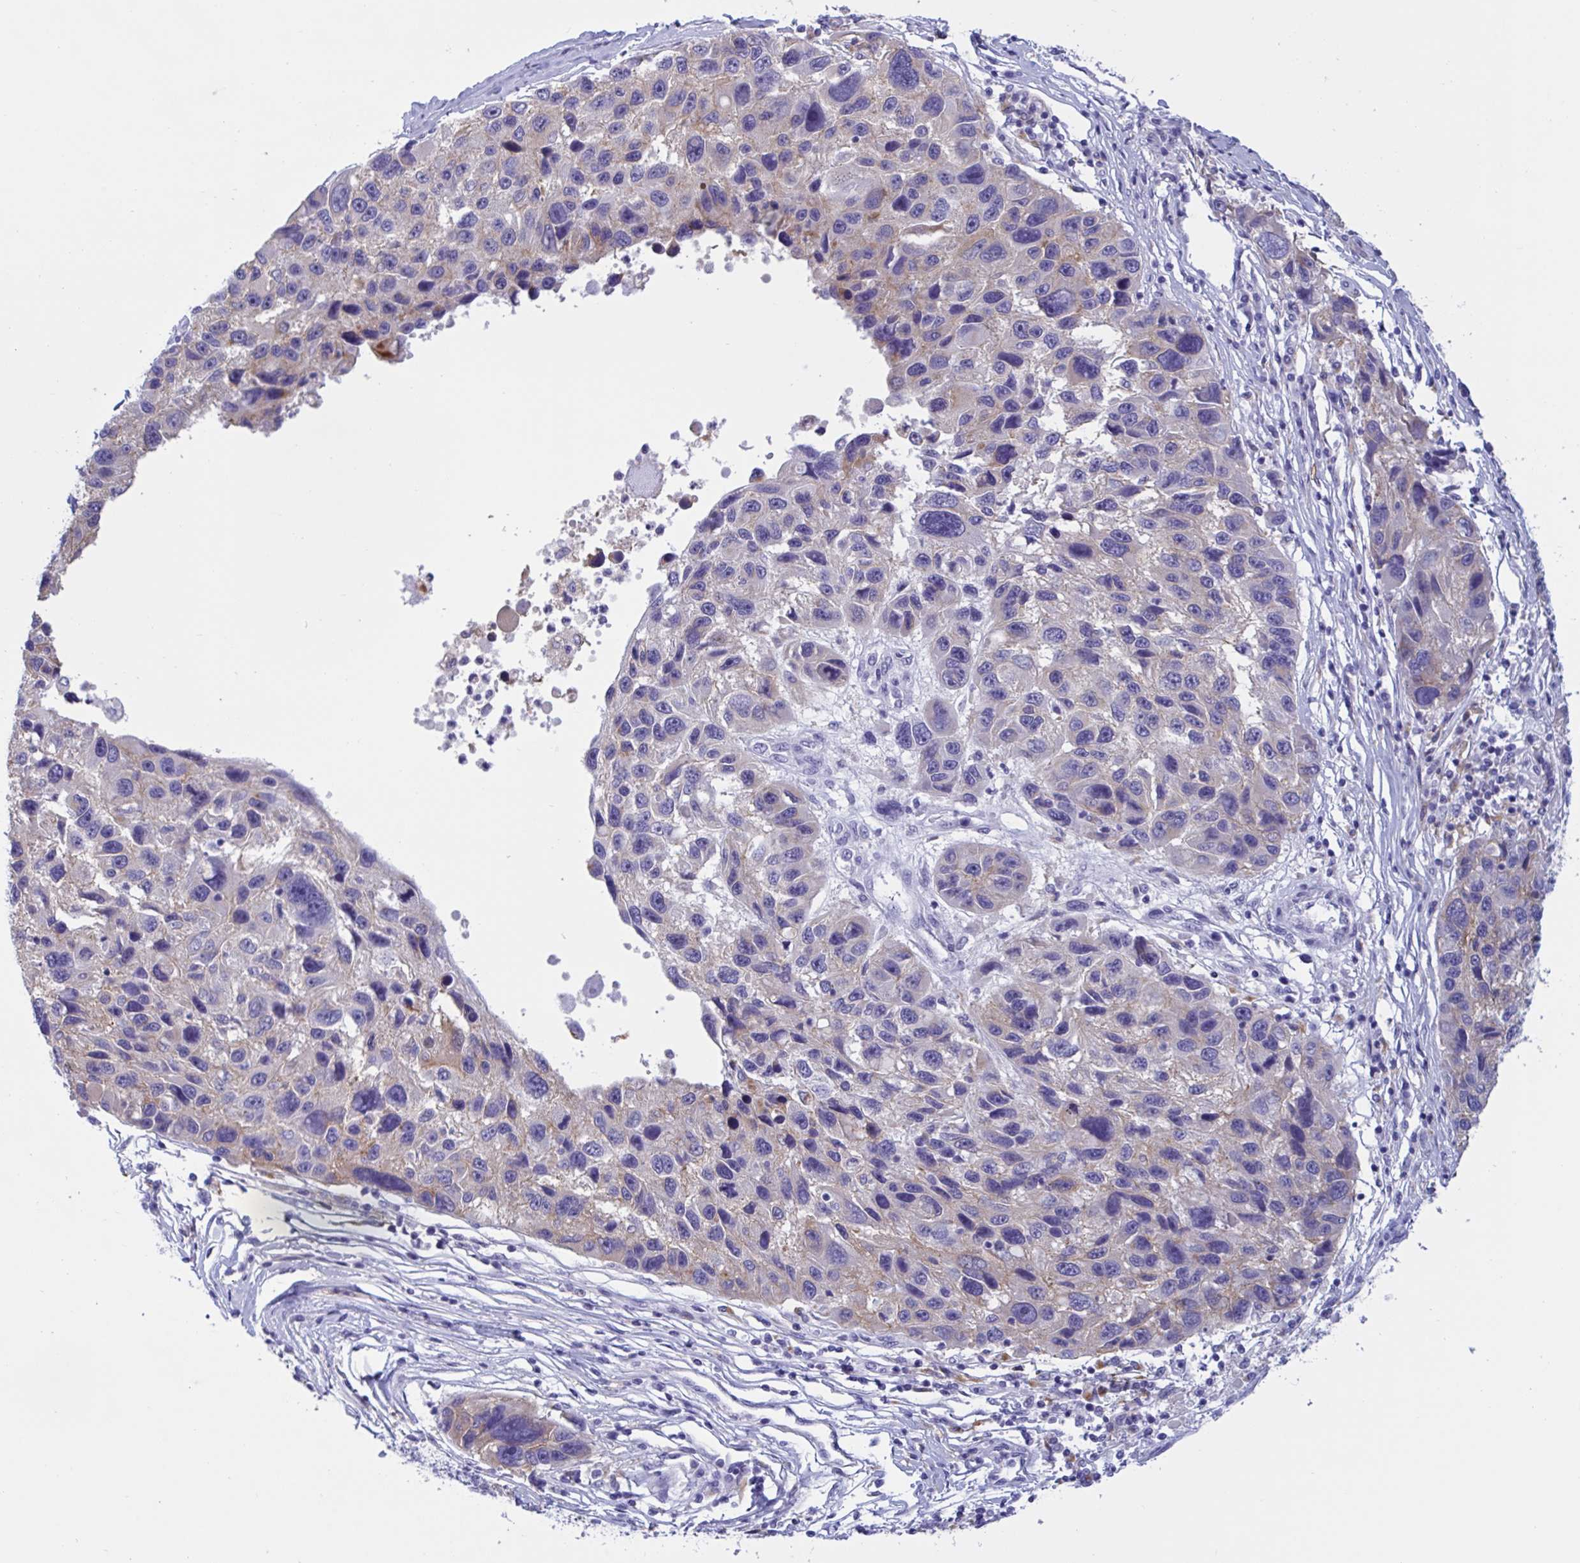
{"staining": {"intensity": "weak", "quantity": "<25%", "location": "cytoplasmic/membranous"}, "tissue": "melanoma", "cell_type": "Tumor cells", "image_type": "cancer", "snomed": [{"axis": "morphology", "description": "Malignant melanoma, NOS"}, {"axis": "topography", "description": "Skin"}], "caption": "Tumor cells are negative for protein expression in human malignant melanoma.", "gene": "RPL22L1", "patient": {"sex": "male", "age": 53}}